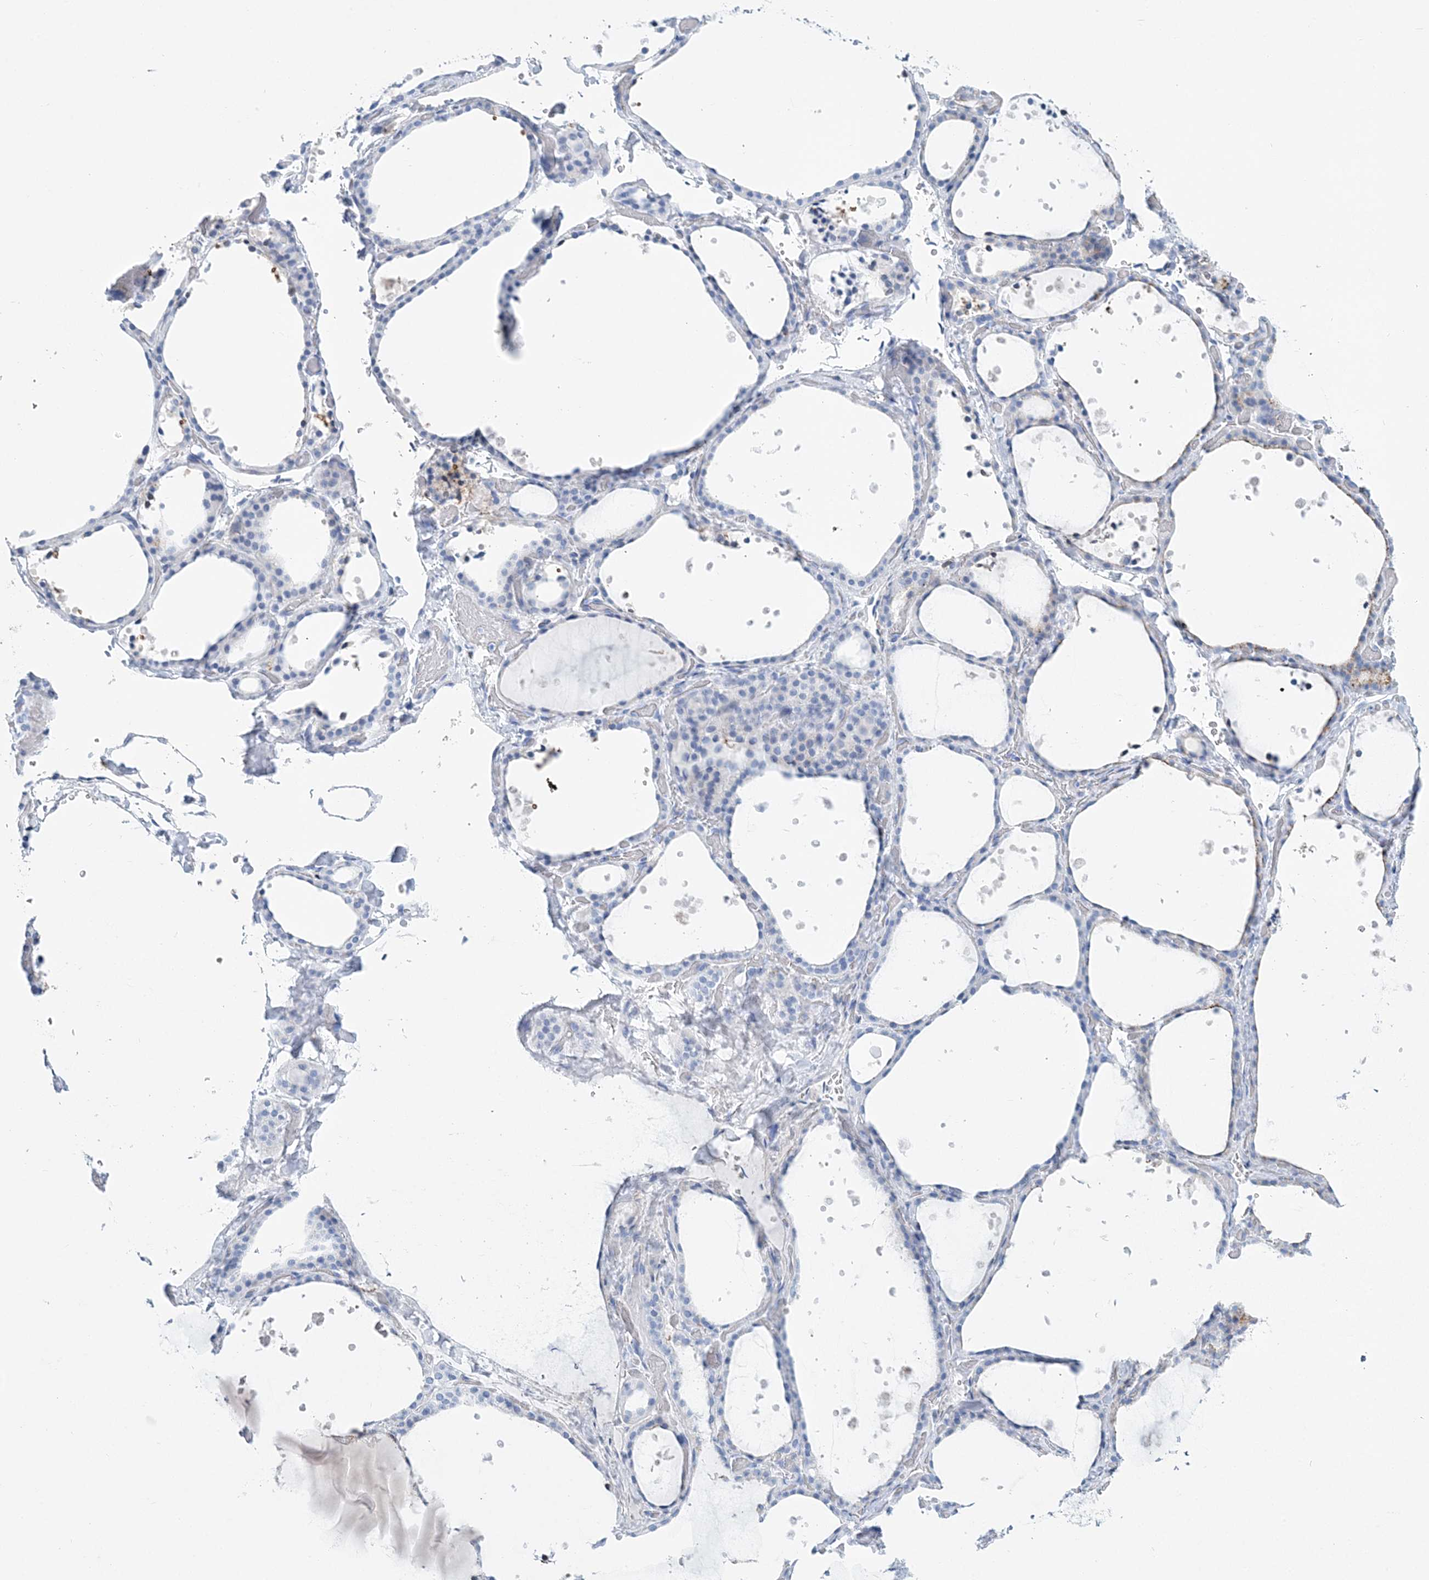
{"staining": {"intensity": "negative", "quantity": "none", "location": "none"}, "tissue": "thyroid gland", "cell_type": "Glandular cells", "image_type": "normal", "snomed": [{"axis": "morphology", "description": "Normal tissue, NOS"}, {"axis": "topography", "description": "Thyroid gland"}], "caption": "A high-resolution micrograph shows immunohistochemistry staining of benign thyroid gland, which displays no significant expression in glandular cells.", "gene": "NKX6", "patient": {"sex": "female", "age": 44}}